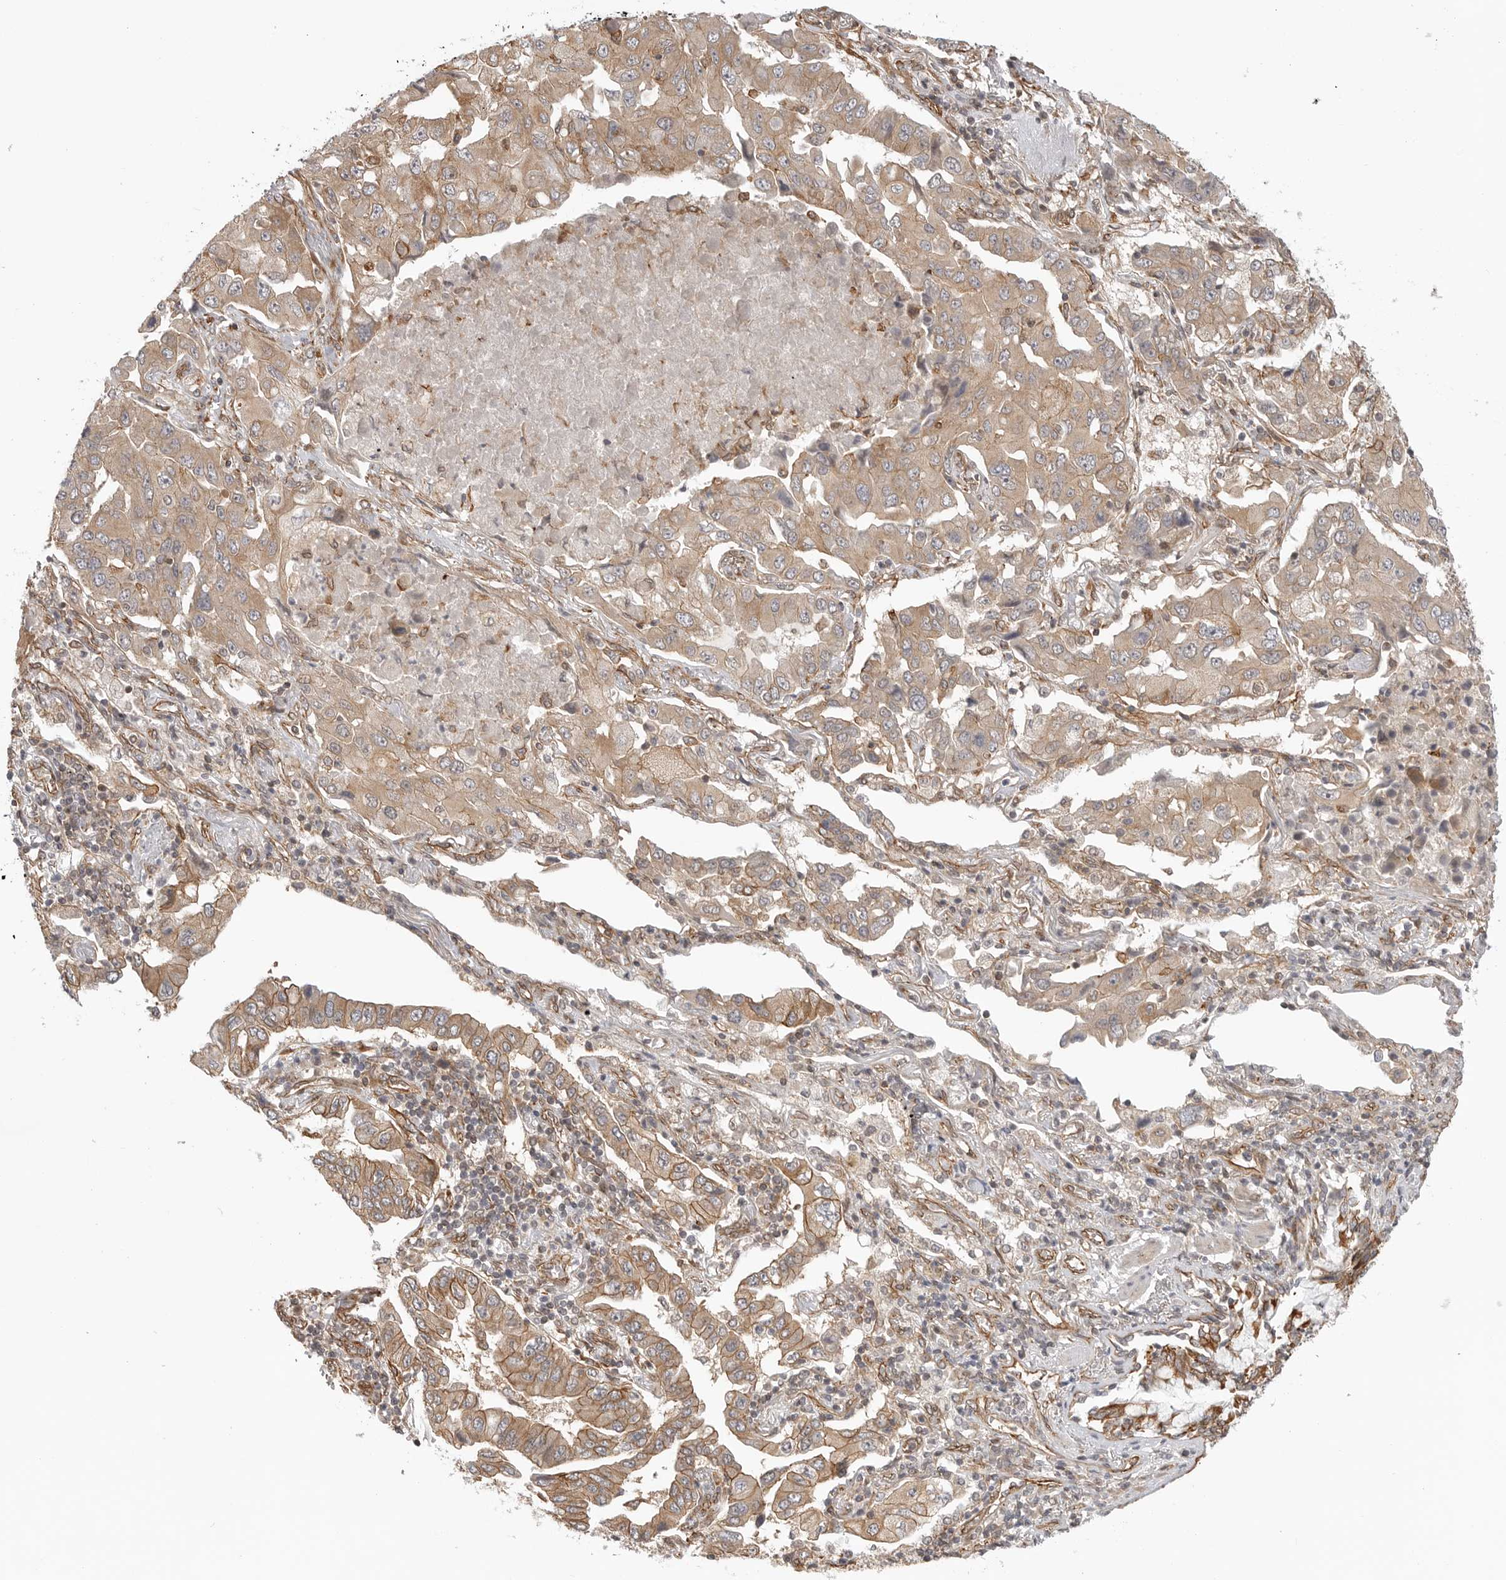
{"staining": {"intensity": "moderate", "quantity": ">75%", "location": "cytoplasmic/membranous"}, "tissue": "lung cancer", "cell_type": "Tumor cells", "image_type": "cancer", "snomed": [{"axis": "morphology", "description": "Adenocarcinoma, NOS"}, {"axis": "topography", "description": "Lung"}], "caption": "Protein expression analysis of lung adenocarcinoma shows moderate cytoplasmic/membranous positivity in about >75% of tumor cells. (DAB (3,3'-diaminobenzidine) IHC with brightfield microscopy, high magnification).", "gene": "ATOH7", "patient": {"sex": "female", "age": 65}}